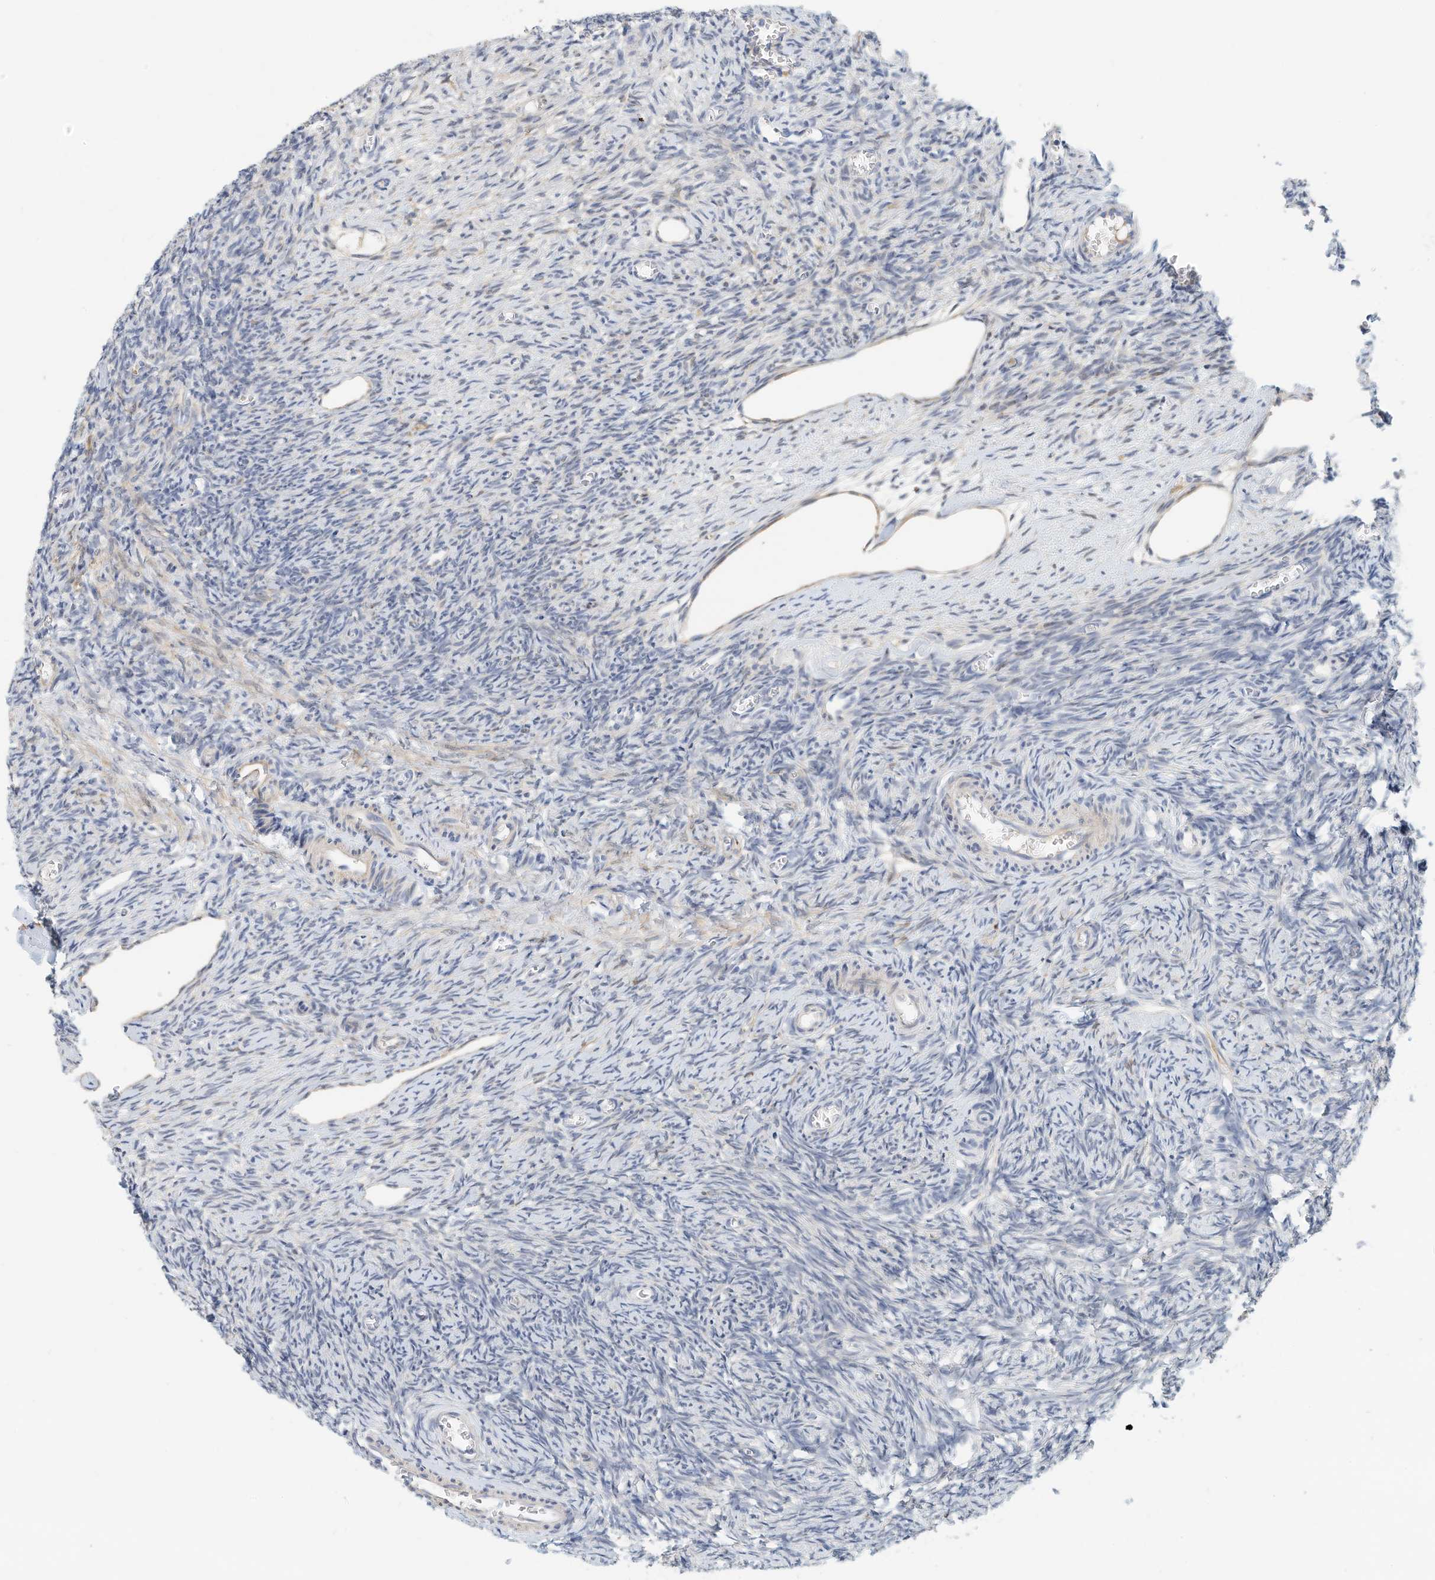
{"staining": {"intensity": "negative", "quantity": "none", "location": "none"}, "tissue": "ovary", "cell_type": "Ovarian stroma cells", "image_type": "normal", "snomed": [{"axis": "morphology", "description": "Normal tissue, NOS"}, {"axis": "topography", "description": "Ovary"}], "caption": "High magnification brightfield microscopy of benign ovary stained with DAB (3,3'-diaminobenzidine) (brown) and counterstained with hematoxylin (blue): ovarian stroma cells show no significant positivity.", "gene": "ARHGAP28", "patient": {"sex": "female", "age": 27}}